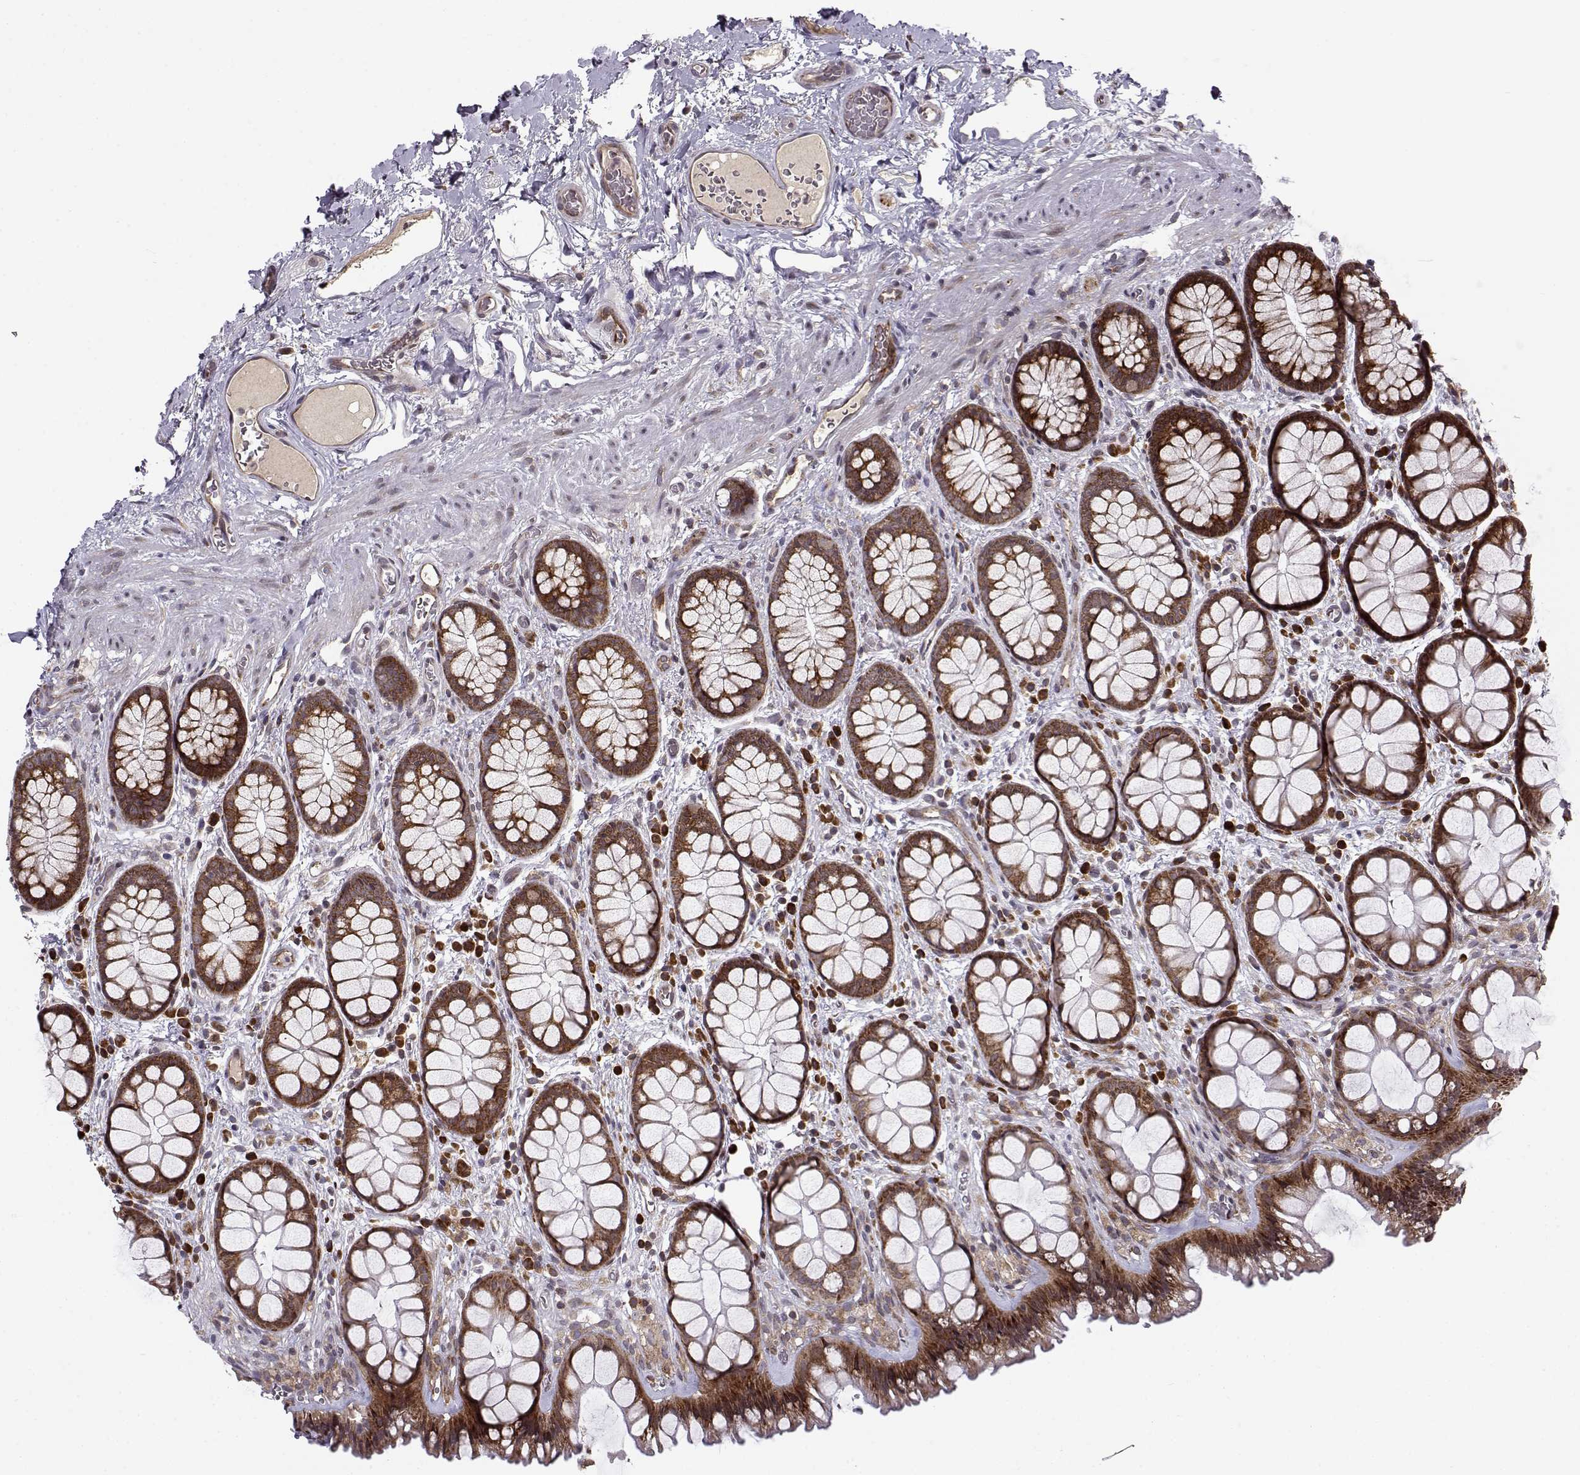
{"staining": {"intensity": "strong", "quantity": ">75%", "location": "cytoplasmic/membranous"}, "tissue": "rectum", "cell_type": "Glandular cells", "image_type": "normal", "snomed": [{"axis": "morphology", "description": "Normal tissue, NOS"}, {"axis": "topography", "description": "Rectum"}], "caption": "Immunohistochemical staining of normal human rectum demonstrates >75% levels of strong cytoplasmic/membranous protein staining in approximately >75% of glandular cells.", "gene": "RPL31", "patient": {"sex": "female", "age": 62}}